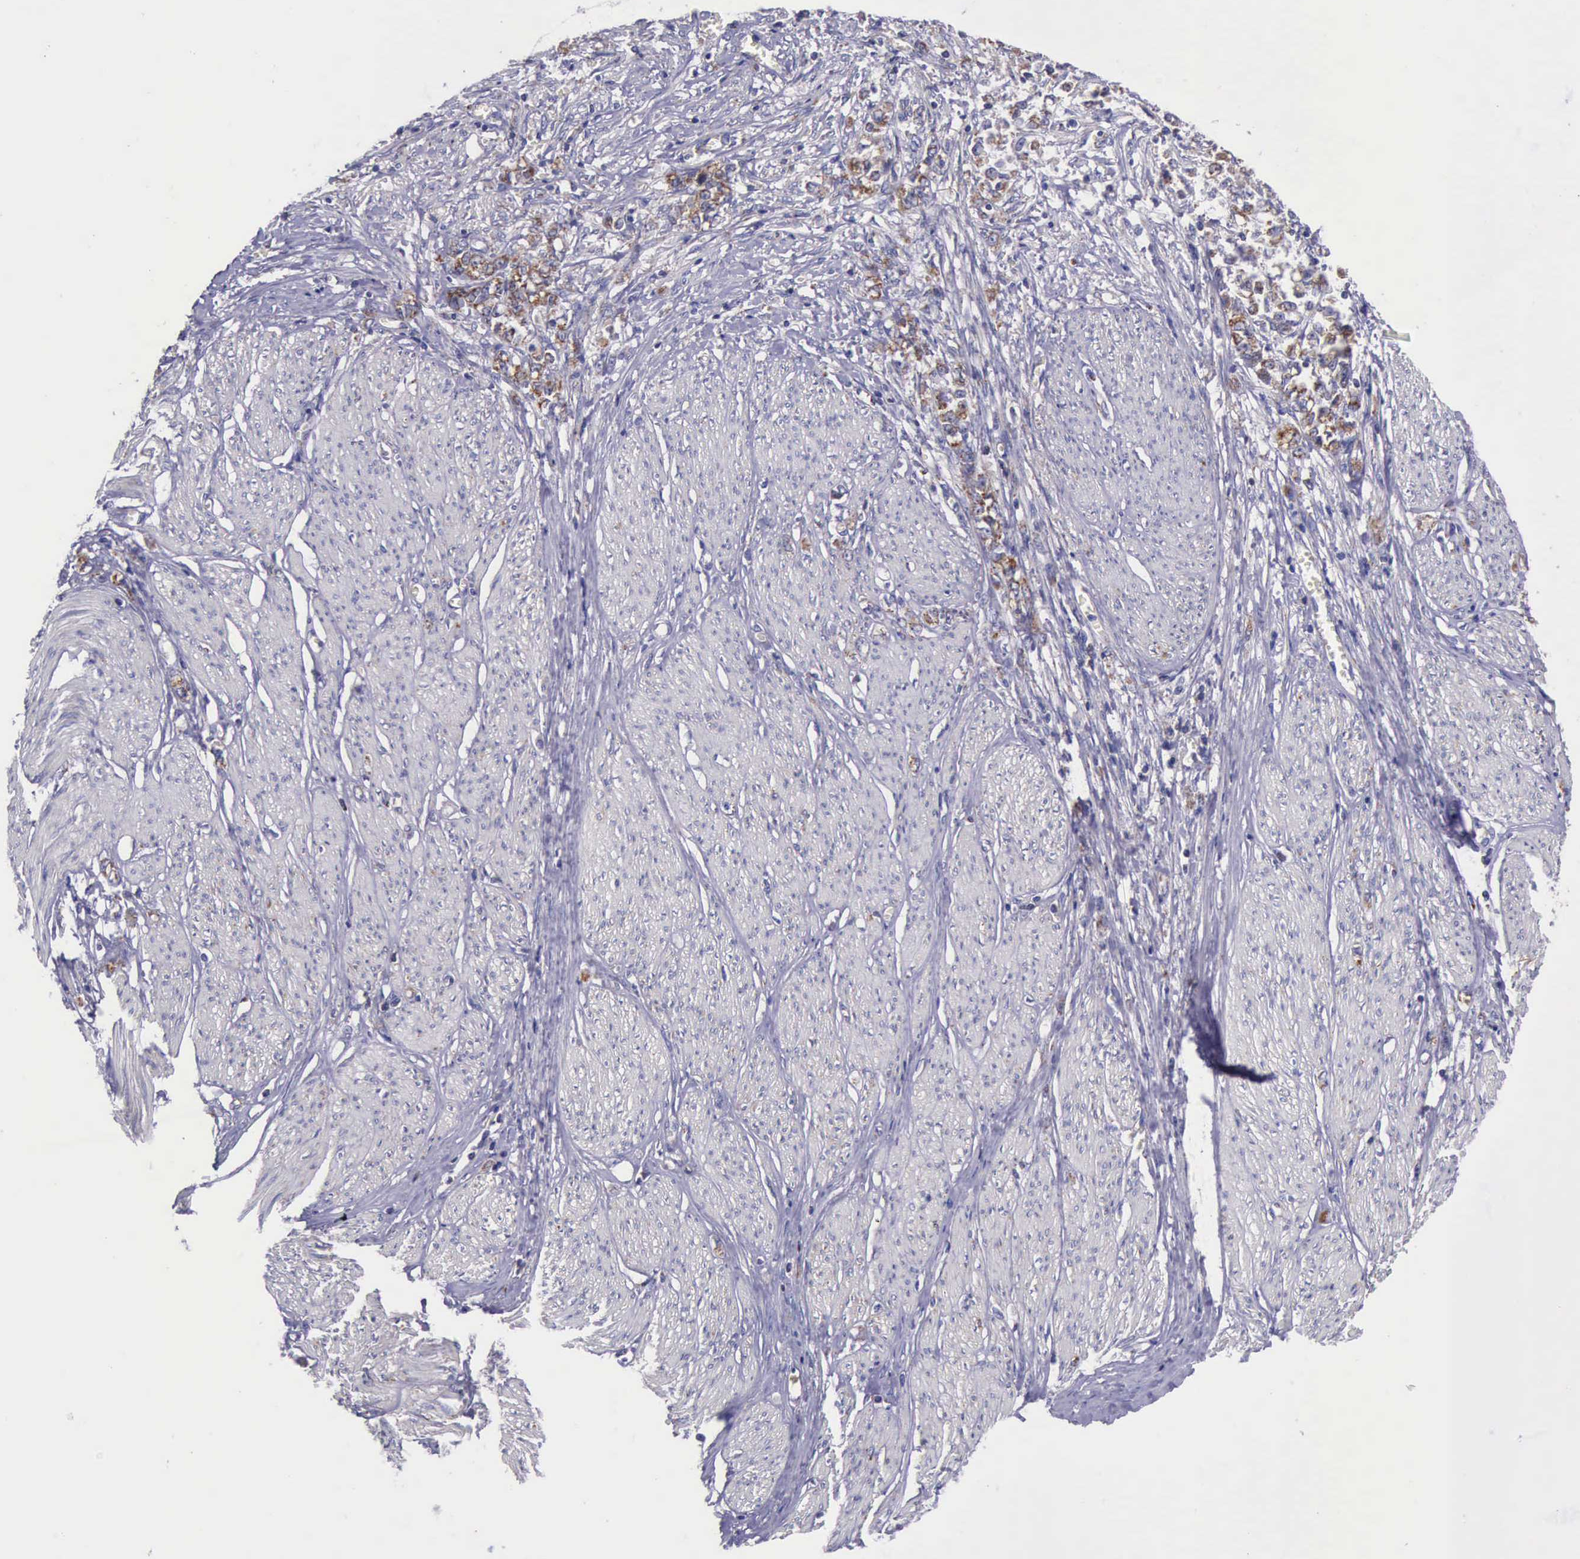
{"staining": {"intensity": "moderate", "quantity": "25%-75%", "location": "cytoplasmic/membranous"}, "tissue": "stomach cancer", "cell_type": "Tumor cells", "image_type": "cancer", "snomed": [{"axis": "morphology", "description": "Adenocarcinoma, NOS"}, {"axis": "topography", "description": "Stomach"}], "caption": "This image displays immunohistochemistry staining of stomach cancer (adenocarcinoma), with medium moderate cytoplasmic/membranous staining in approximately 25%-75% of tumor cells.", "gene": "TXN2", "patient": {"sex": "male", "age": 72}}